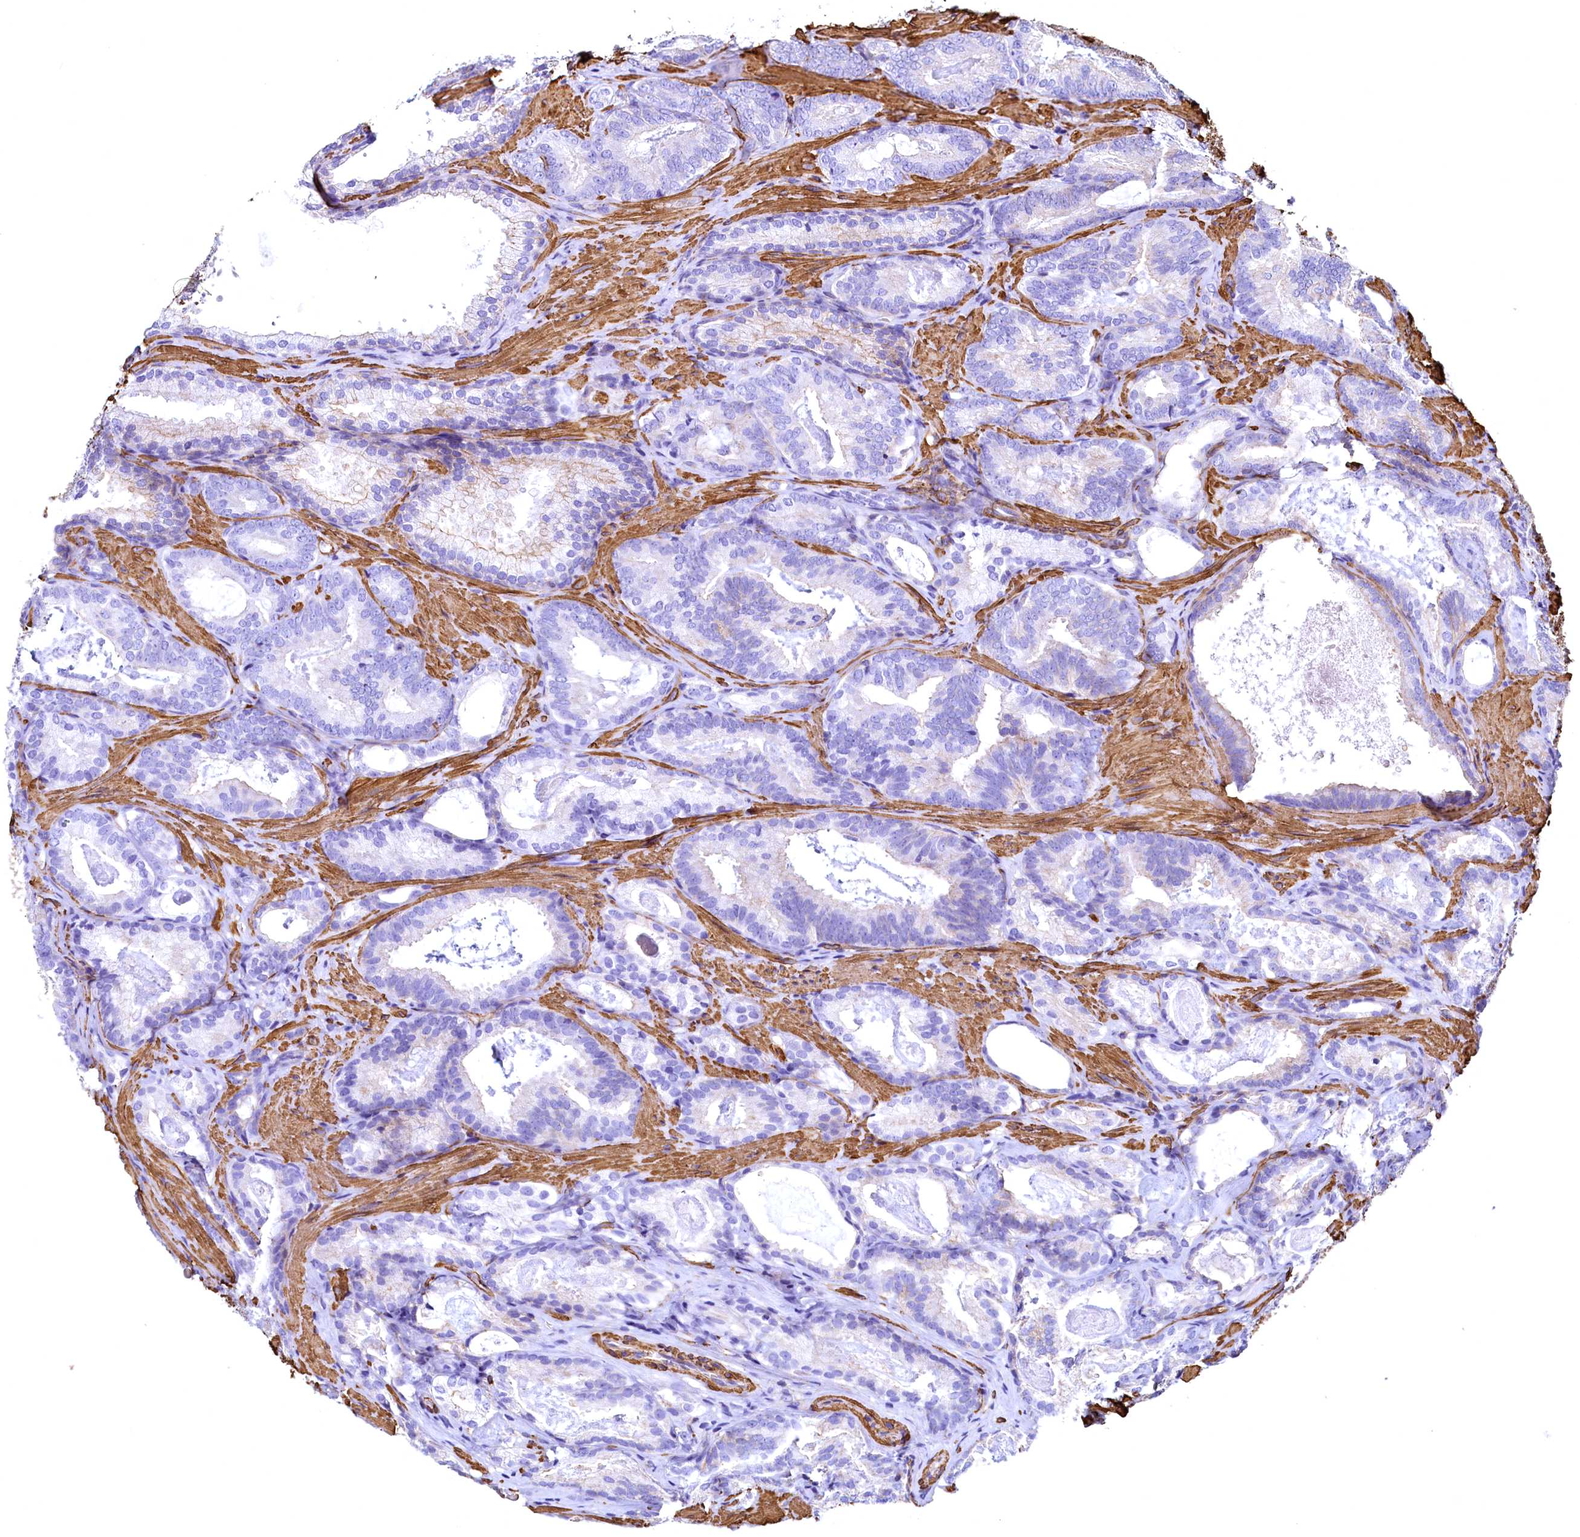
{"staining": {"intensity": "negative", "quantity": "none", "location": "none"}, "tissue": "prostate cancer", "cell_type": "Tumor cells", "image_type": "cancer", "snomed": [{"axis": "morphology", "description": "Adenocarcinoma, Low grade"}, {"axis": "topography", "description": "Prostate"}], "caption": "High power microscopy photomicrograph of an immunohistochemistry (IHC) histopathology image of low-grade adenocarcinoma (prostate), revealing no significant expression in tumor cells.", "gene": "THBS1", "patient": {"sex": "male", "age": 60}}